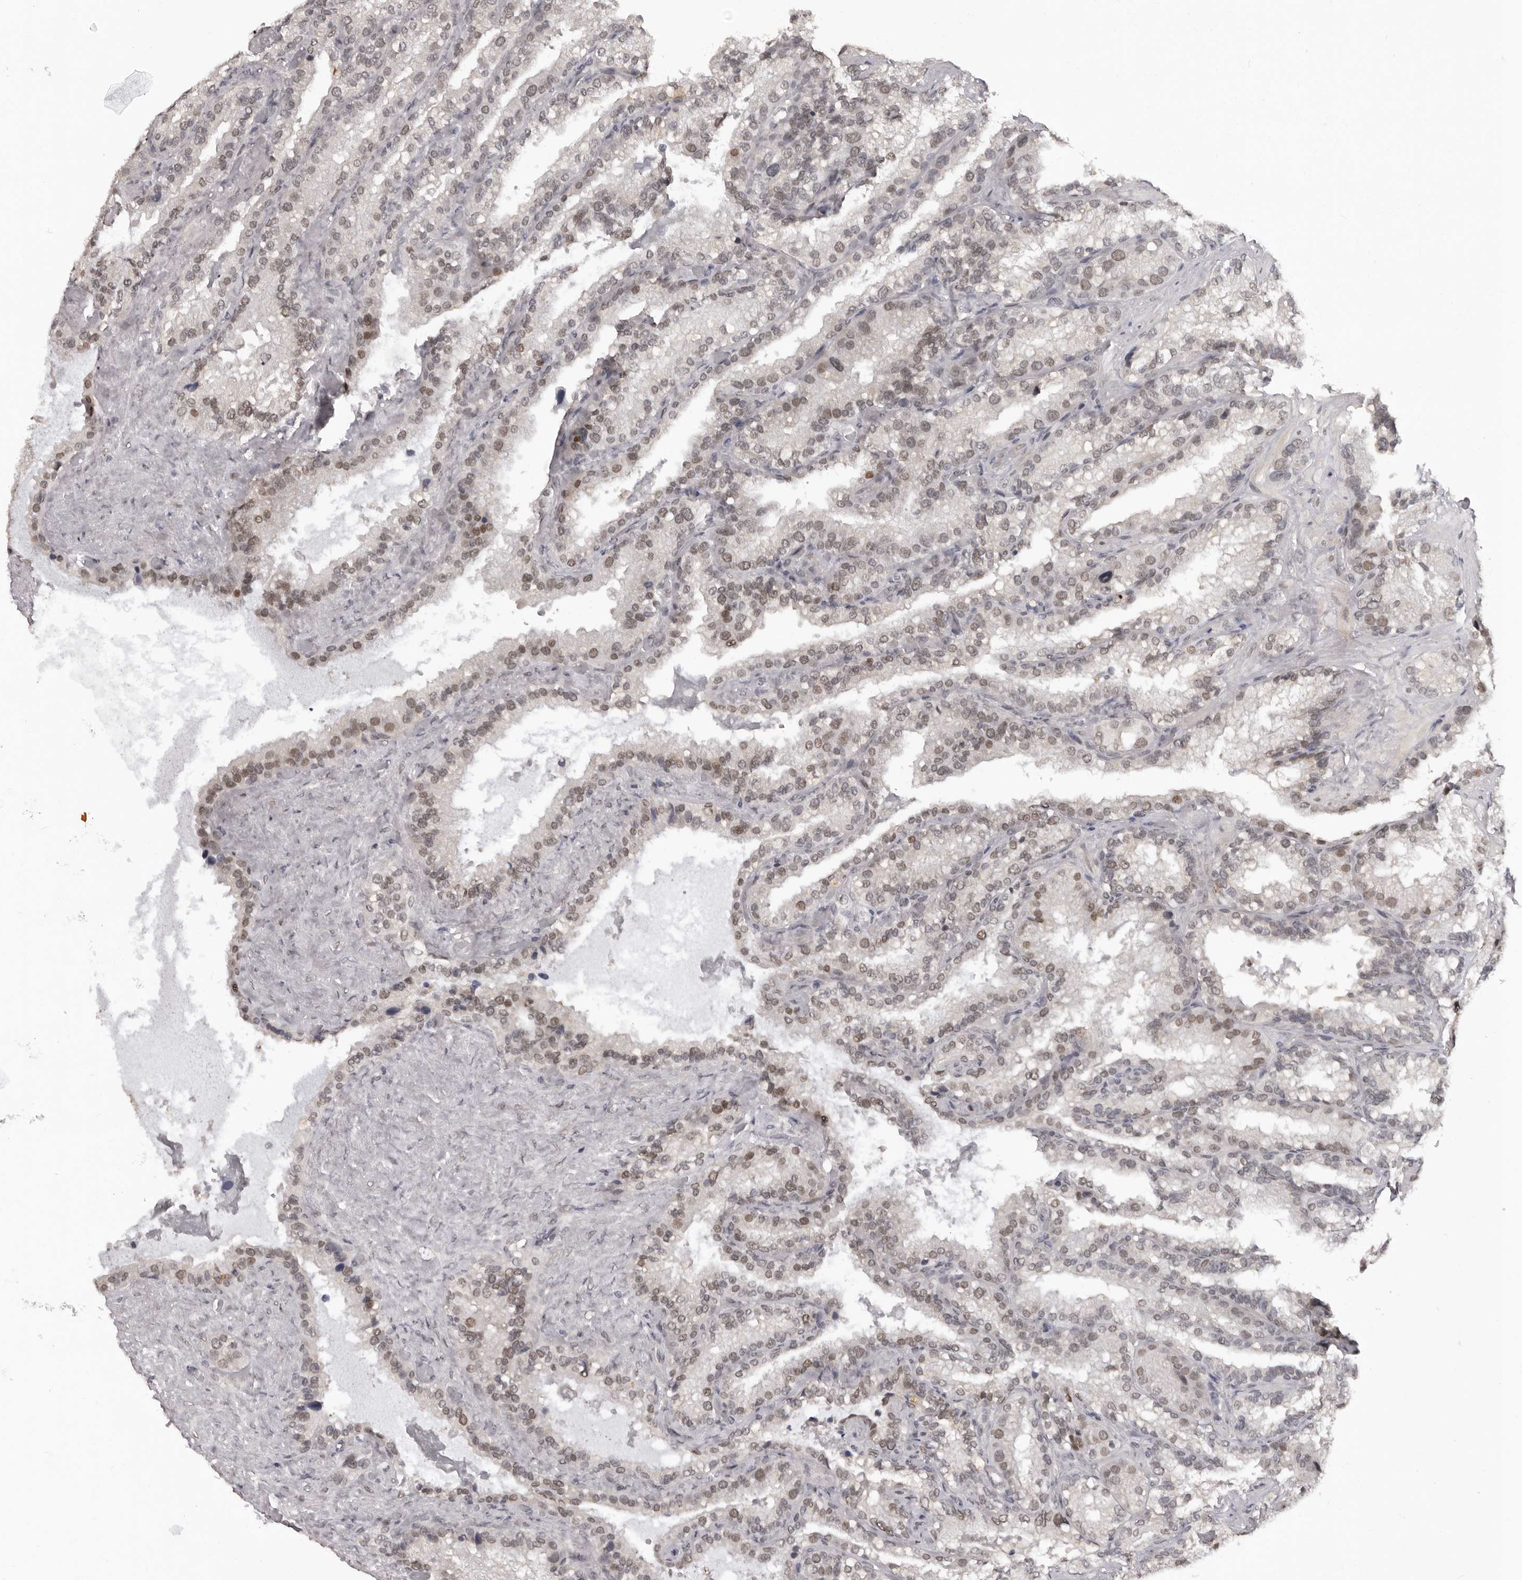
{"staining": {"intensity": "moderate", "quantity": "25%-75%", "location": "nuclear"}, "tissue": "seminal vesicle", "cell_type": "Glandular cells", "image_type": "normal", "snomed": [{"axis": "morphology", "description": "Normal tissue, NOS"}, {"axis": "topography", "description": "Prostate"}, {"axis": "topography", "description": "Seminal veicle"}], "caption": "Unremarkable seminal vesicle was stained to show a protein in brown. There is medium levels of moderate nuclear positivity in approximately 25%-75% of glandular cells.", "gene": "SRCAP", "patient": {"sex": "male", "age": 68}}